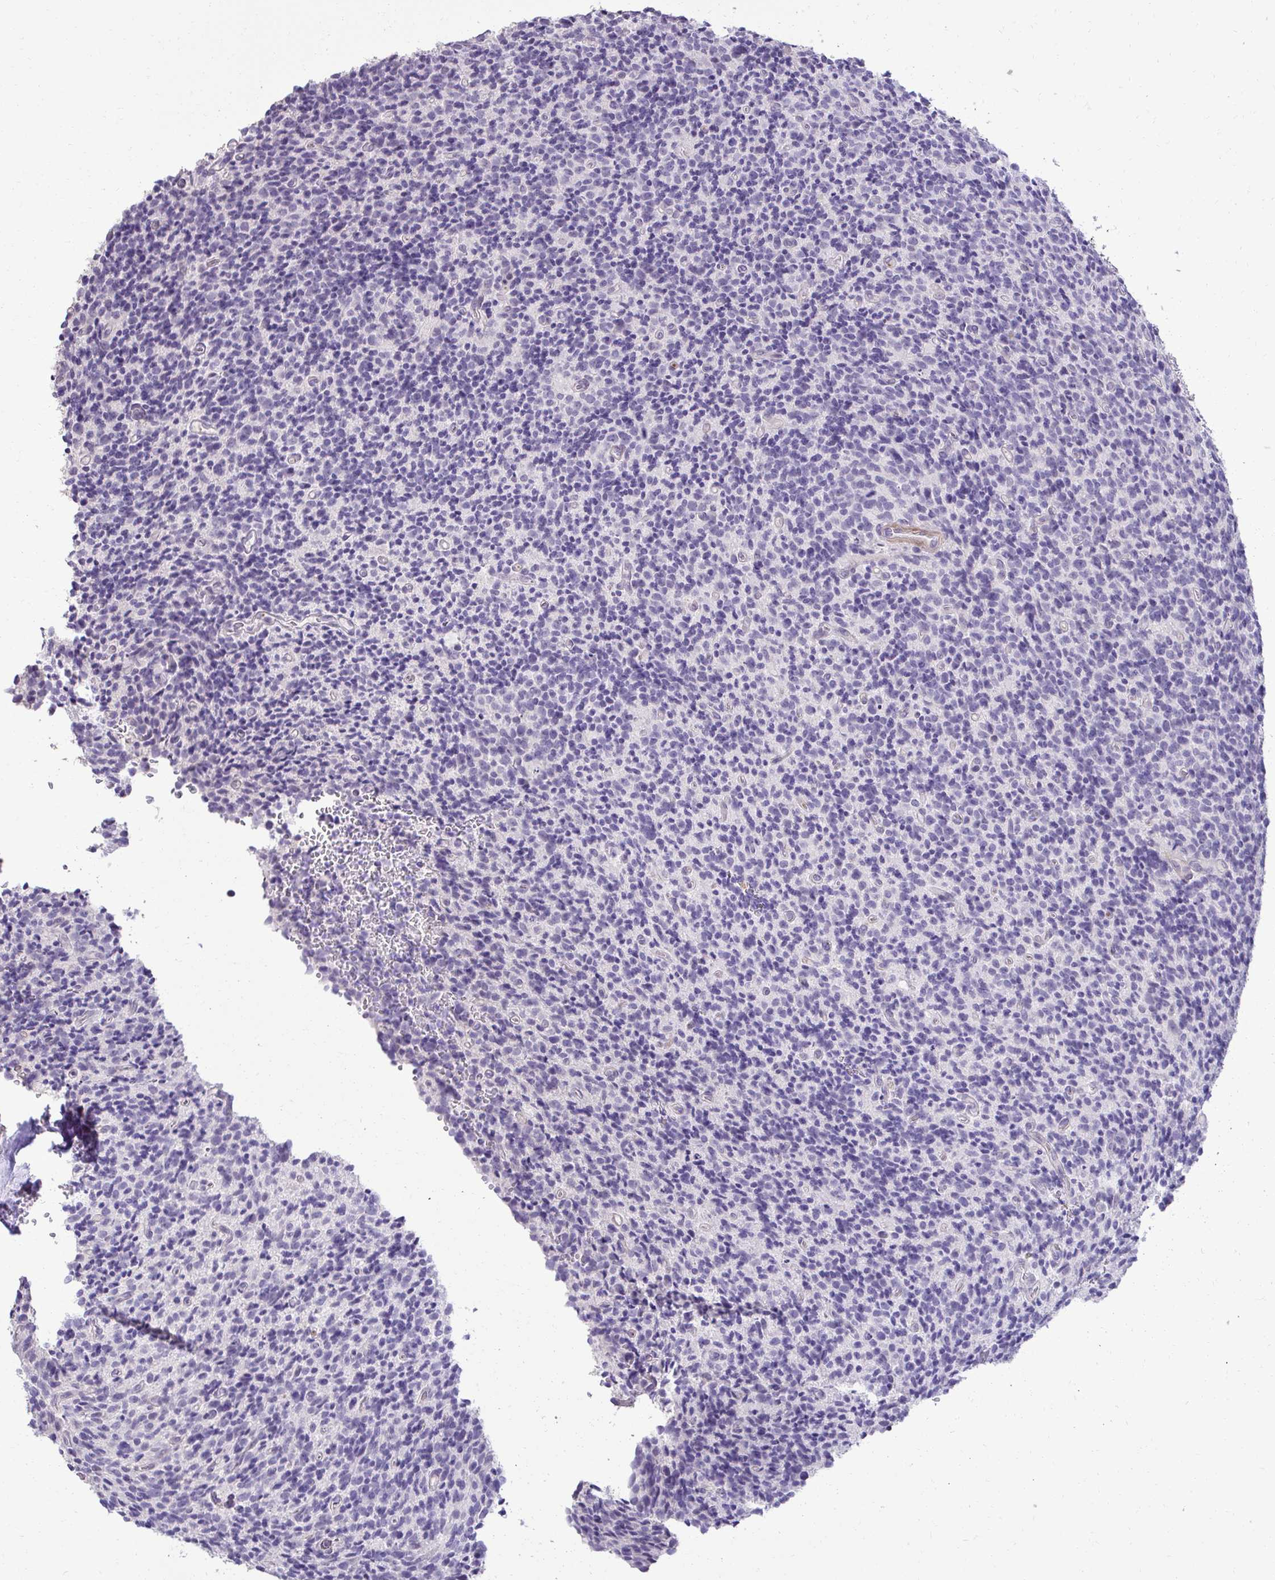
{"staining": {"intensity": "negative", "quantity": "none", "location": "none"}, "tissue": "glioma", "cell_type": "Tumor cells", "image_type": "cancer", "snomed": [{"axis": "morphology", "description": "Glioma, malignant, High grade"}, {"axis": "topography", "description": "Brain"}], "caption": "The histopathology image reveals no significant staining in tumor cells of malignant high-grade glioma.", "gene": "SLC30A3", "patient": {"sex": "male", "age": 76}}